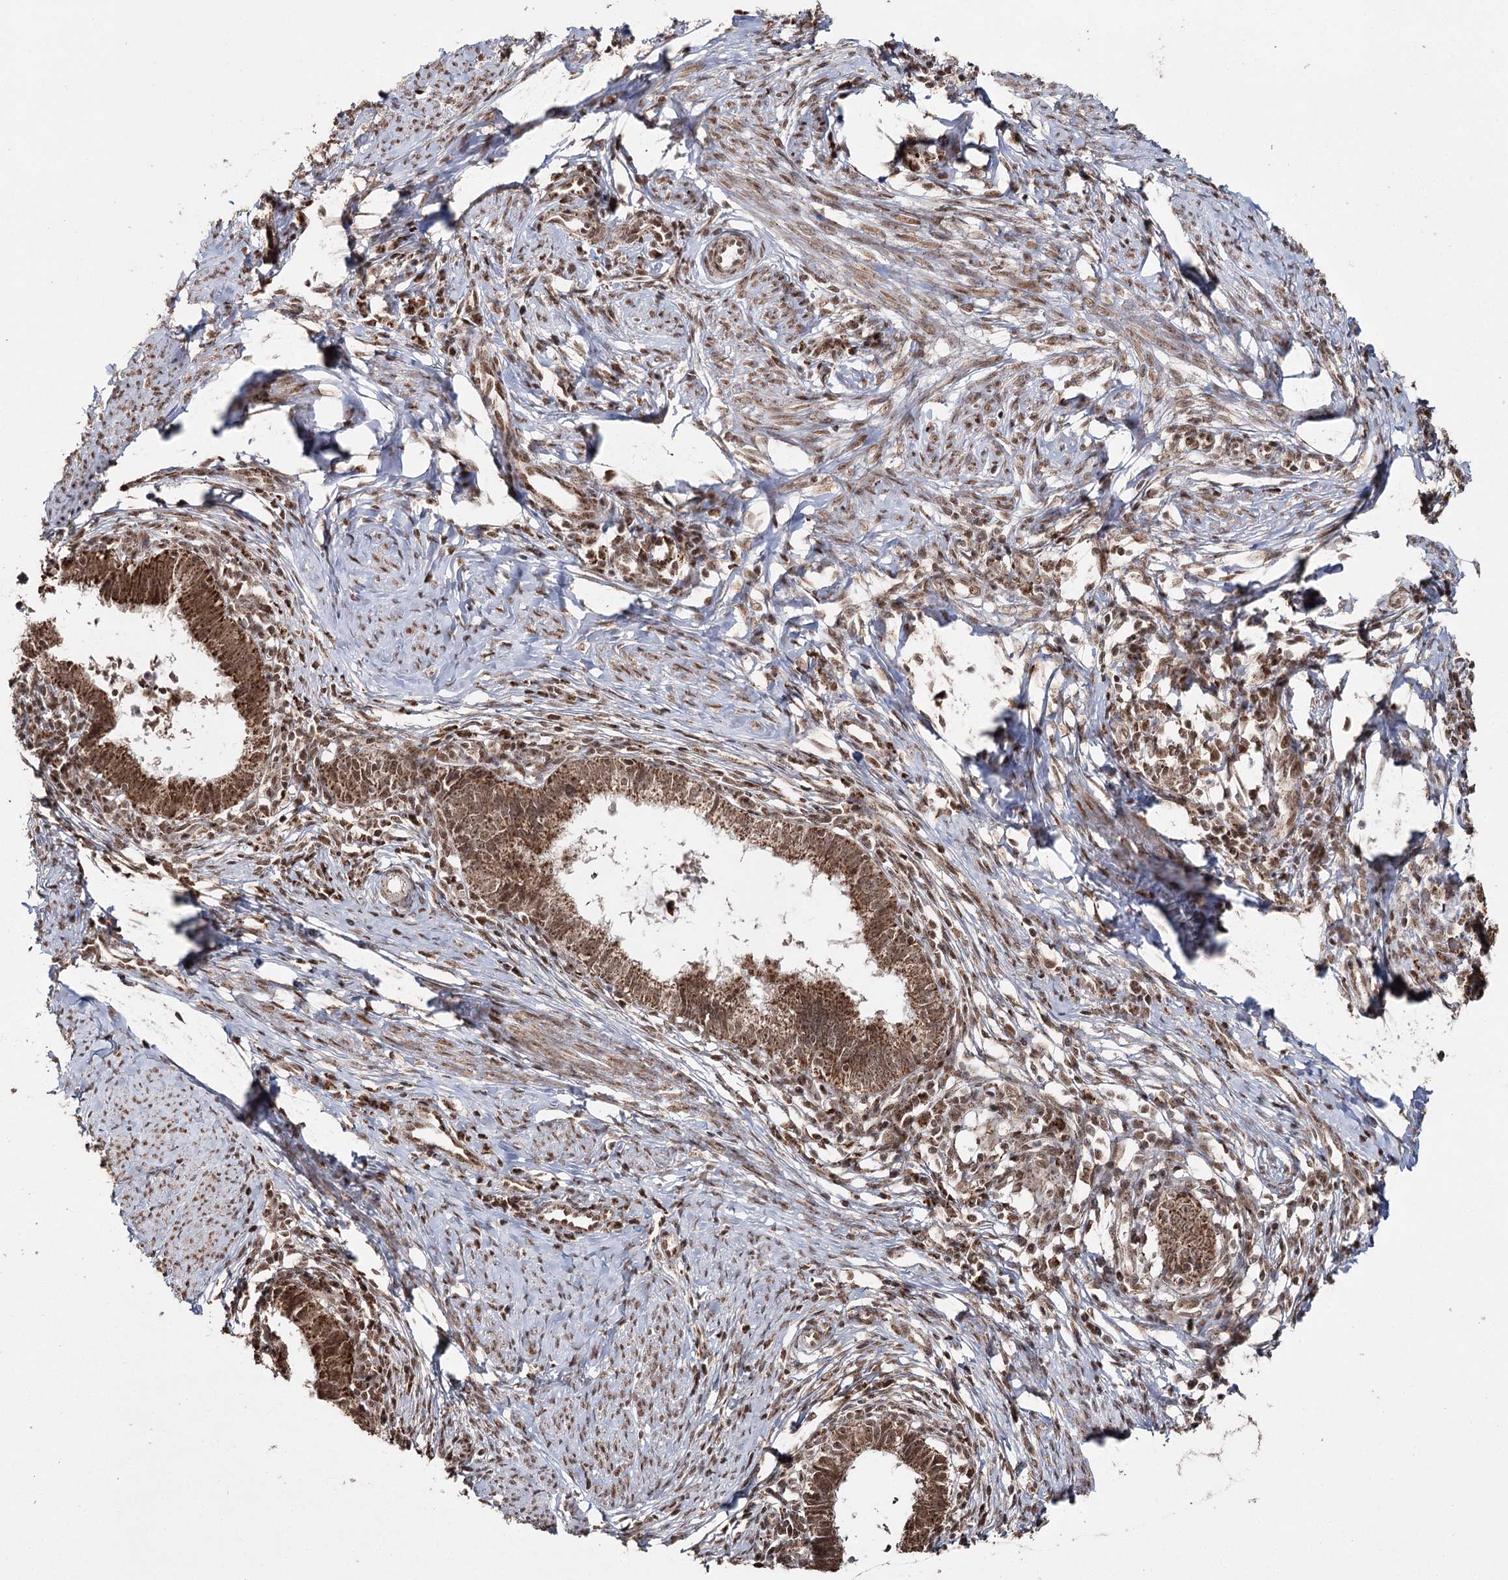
{"staining": {"intensity": "moderate", "quantity": ">75%", "location": "cytoplasmic/membranous,nuclear"}, "tissue": "cervical cancer", "cell_type": "Tumor cells", "image_type": "cancer", "snomed": [{"axis": "morphology", "description": "Adenocarcinoma, NOS"}, {"axis": "topography", "description": "Cervix"}], "caption": "There is medium levels of moderate cytoplasmic/membranous and nuclear positivity in tumor cells of cervical cancer (adenocarcinoma), as demonstrated by immunohistochemical staining (brown color).", "gene": "PDHX", "patient": {"sex": "female", "age": 36}}